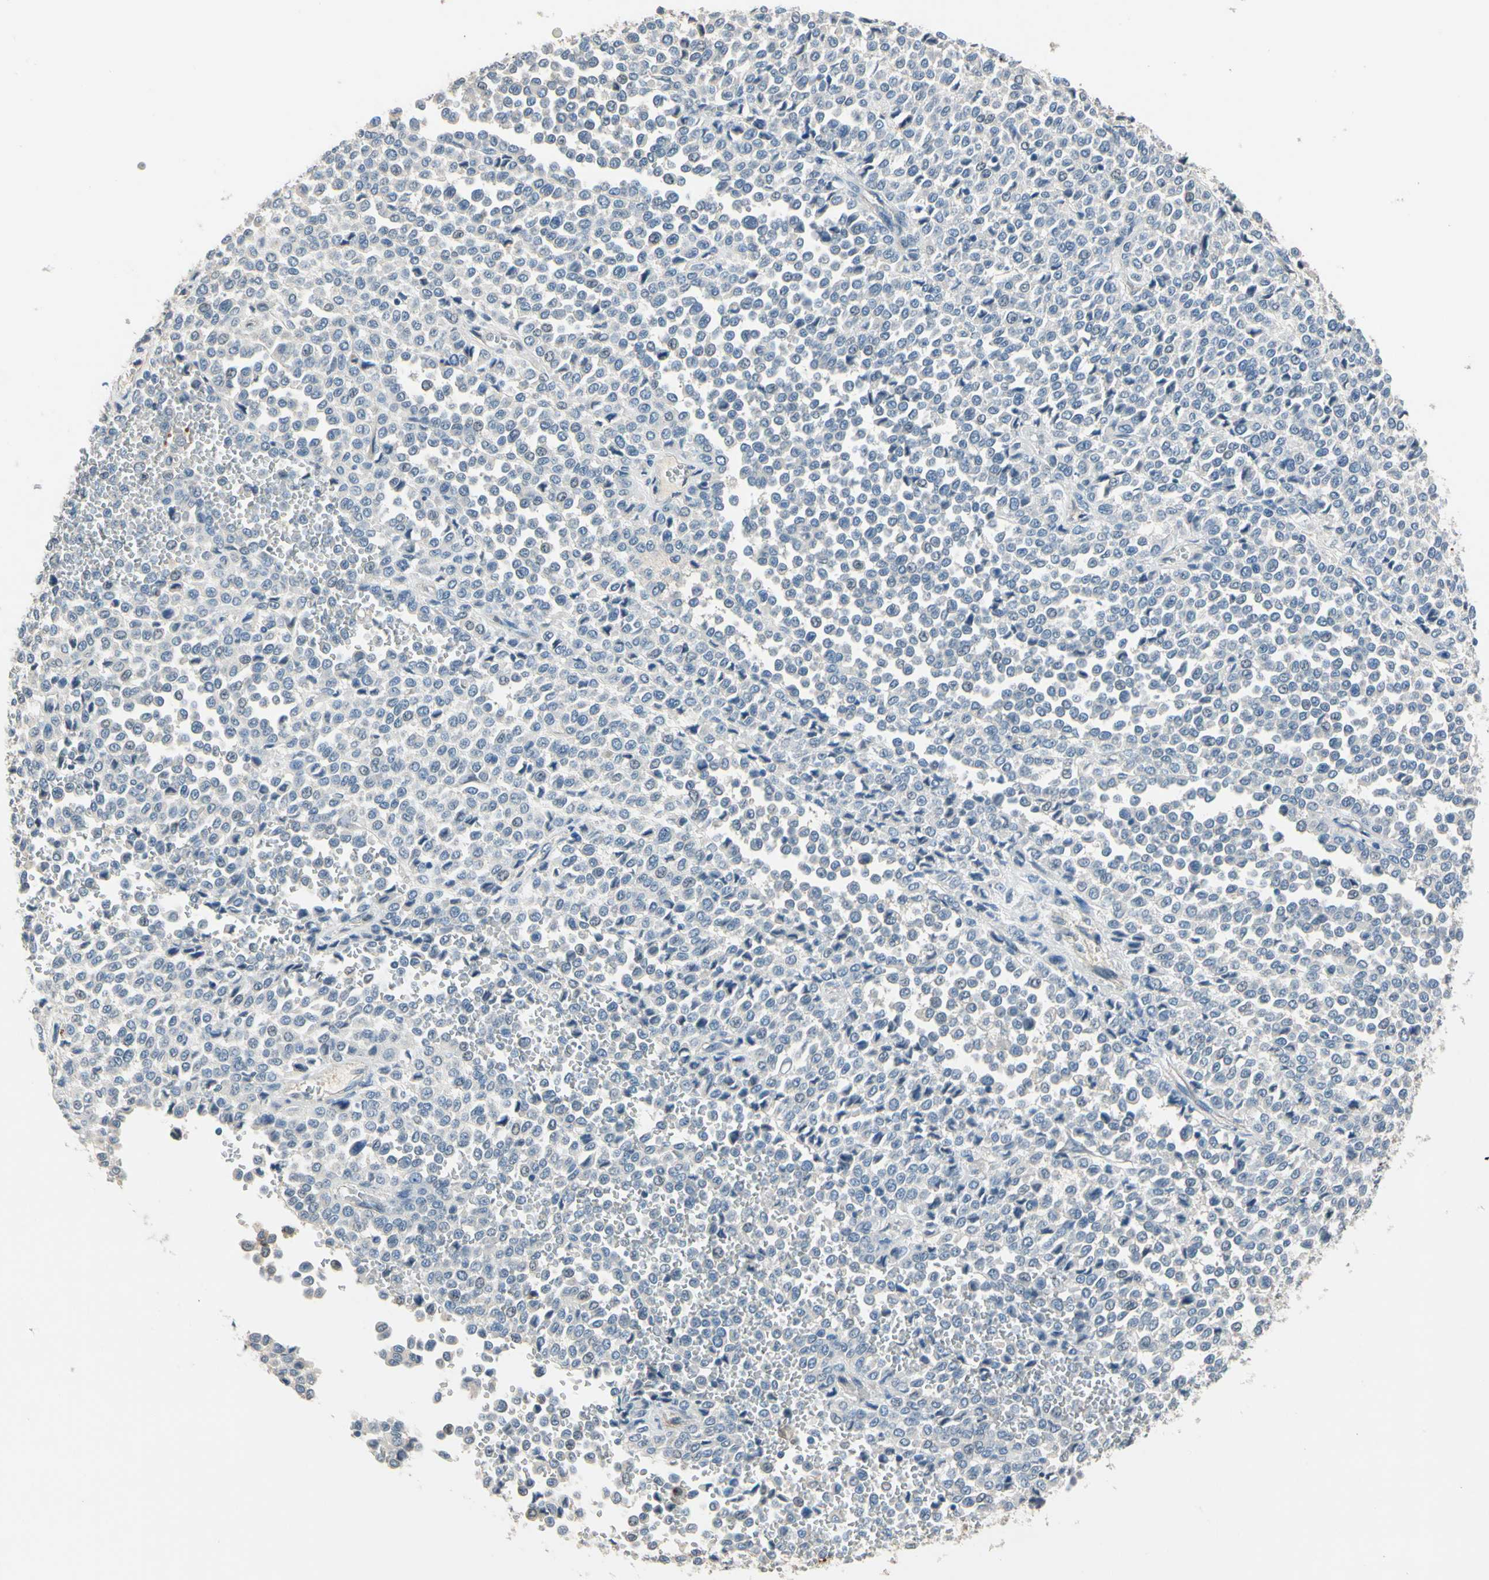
{"staining": {"intensity": "negative", "quantity": "none", "location": "none"}, "tissue": "melanoma", "cell_type": "Tumor cells", "image_type": "cancer", "snomed": [{"axis": "morphology", "description": "Malignant melanoma, Metastatic site"}, {"axis": "topography", "description": "Pancreas"}], "caption": "Immunohistochemistry histopathology image of neoplastic tissue: melanoma stained with DAB (3,3'-diaminobenzidine) shows no significant protein expression in tumor cells.", "gene": "CPA3", "patient": {"sex": "female", "age": 30}}